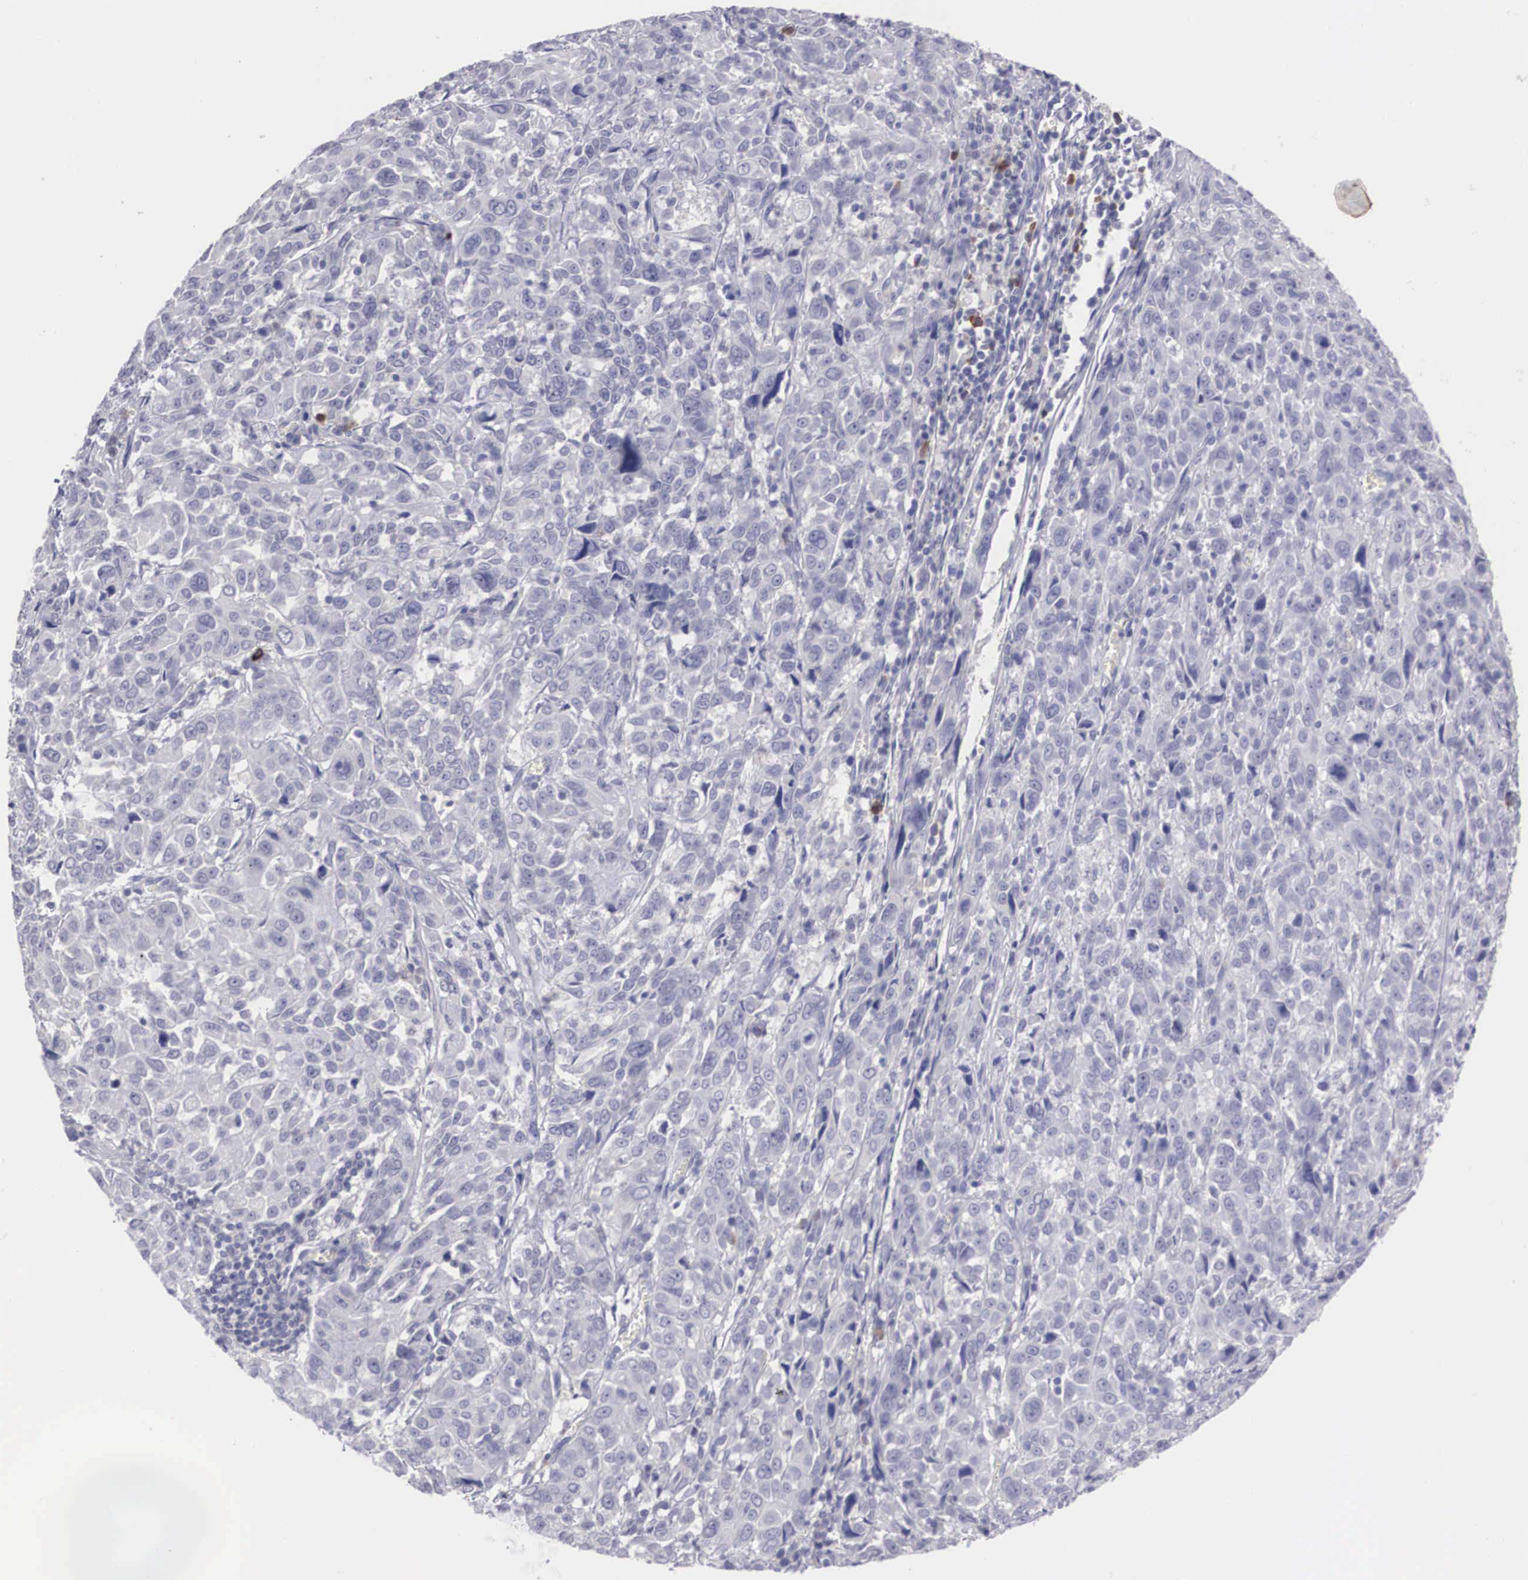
{"staining": {"intensity": "negative", "quantity": "none", "location": "none"}, "tissue": "pancreatic cancer", "cell_type": "Tumor cells", "image_type": "cancer", "snomed": [{"axis": "morphology", "description": "Adenocarcinoma, NOS"}, {"axis": "topography", "description": "Pancreas"}], "caption": "Immunohistochemistry photomicrograph of pancreatic adenocarcinoma stained for a protein (brown), which demonstrates no positivity in tumor cells. The staining was performed using DAB to visualize the protein expression in brown, while the nuclei were stained in blue with hematoxylin (Magnification: 20x).", "gene": "REPS2", "patient": {"sex": "female", "age": 52}}